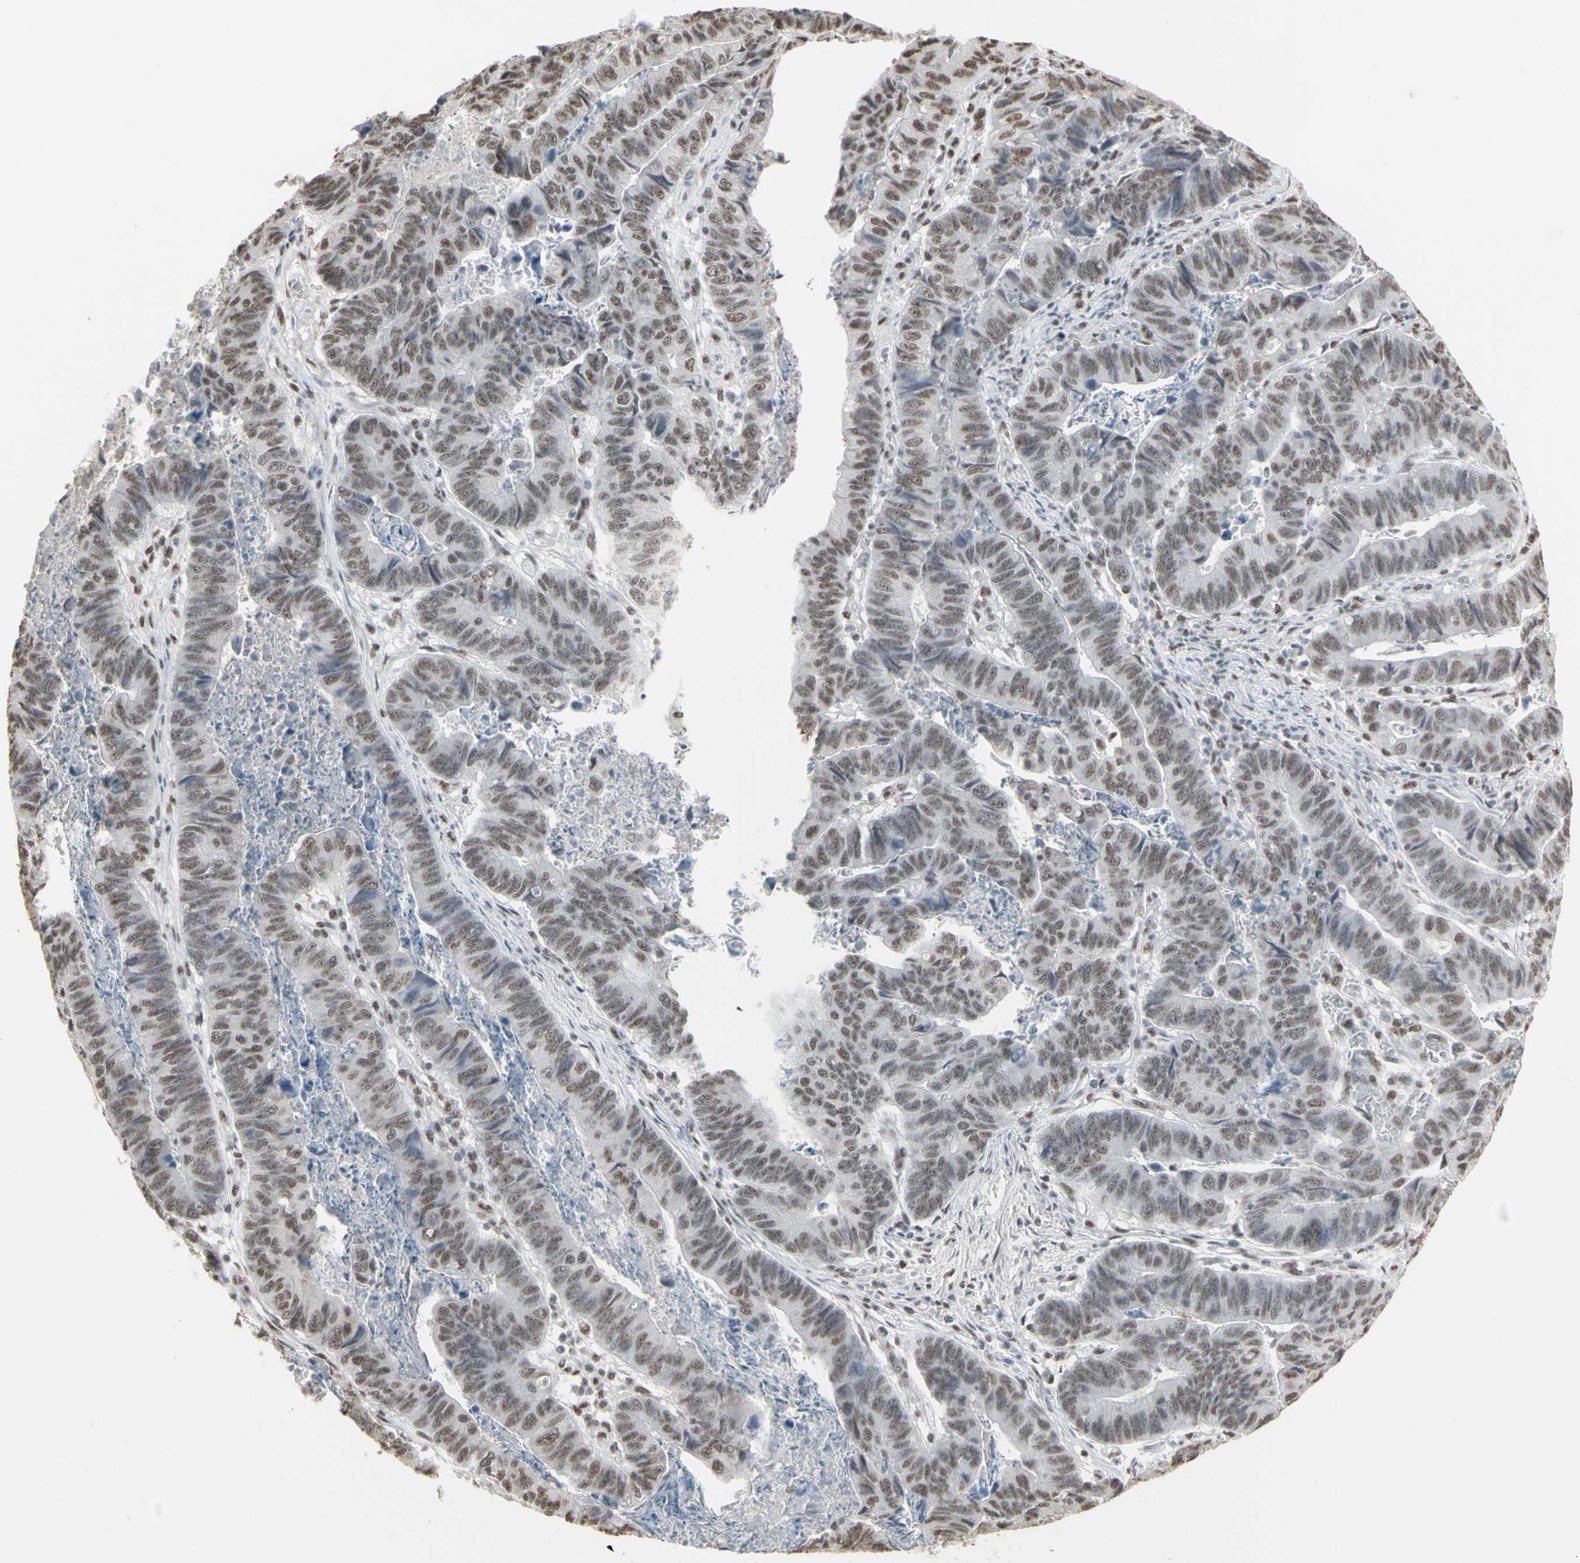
{"staining": {"intensity": "weak", "quantity": ">75%", "location": "nuclear"}, "tissue": "stomach cancer", "cell_type": "Tumor cells", "image_type": "cancer", "snomed": [{"axis": "morphology", "description": "Adenocarcinoma, NOS"}, {"axis": "topography", "description": "Stomach, lower"}], "caption": "Protein staining by immunohistochemistry demonstrates weak nuclear positivity in approximately >75% of tumor cells in adenocarcinoma (stomach).", "gene": "TRIM28", "patient": {"sex": "male", "age": 77}}